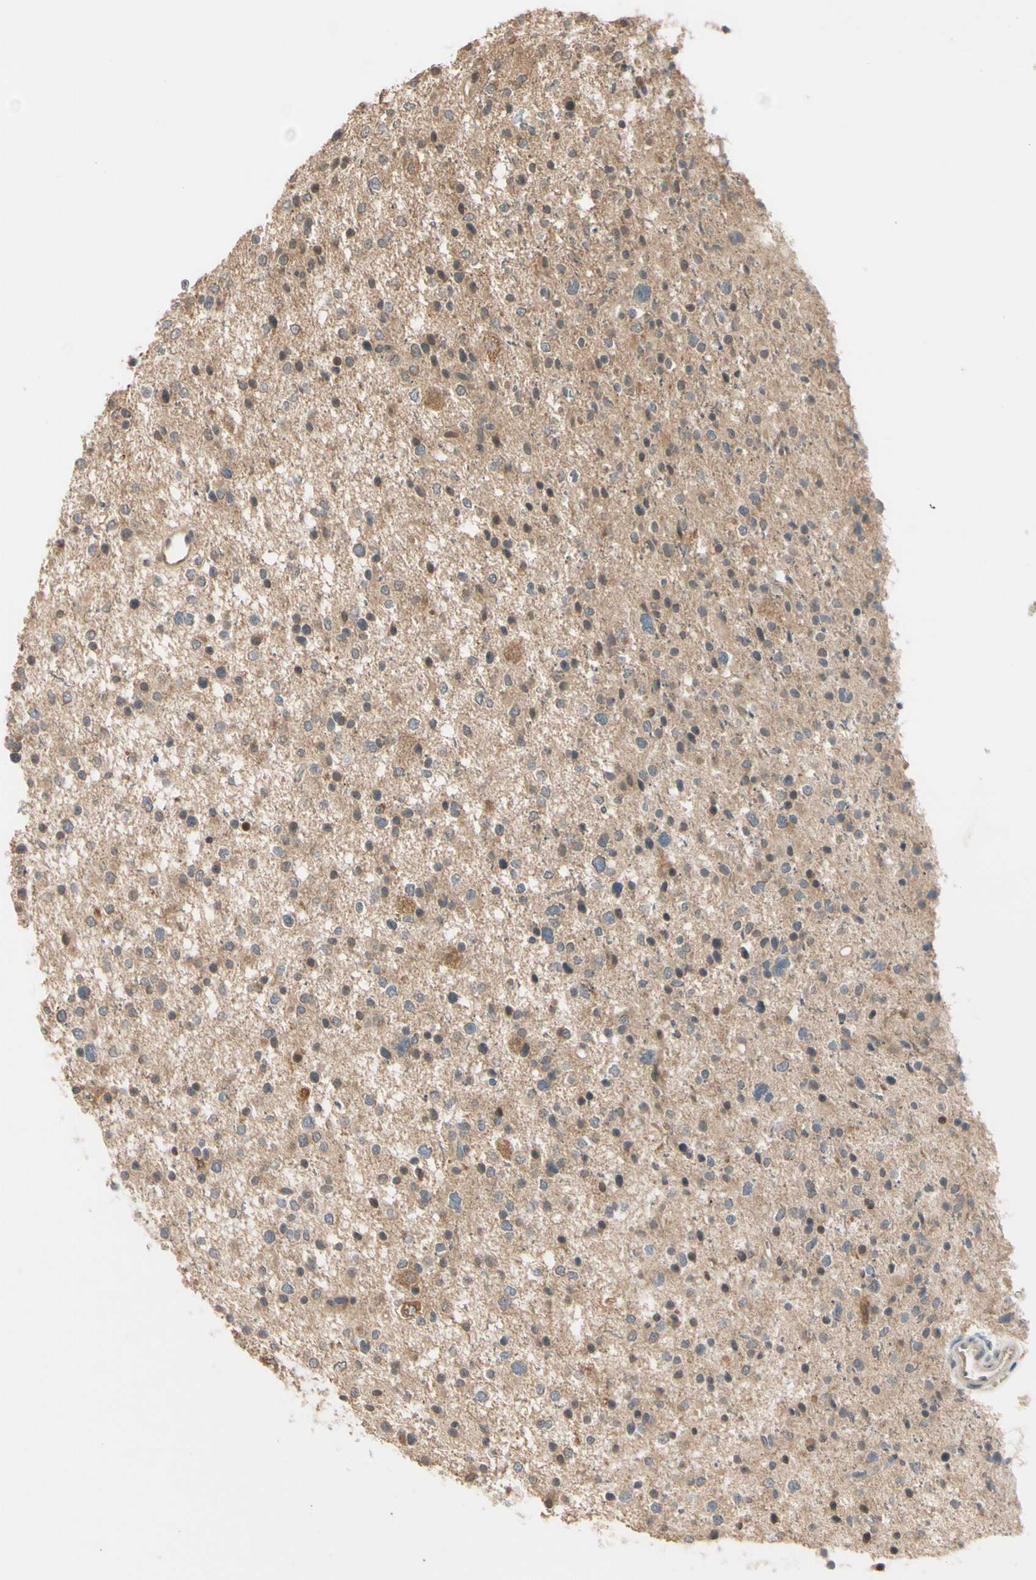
{"staining": {"intensity": "weak", "quantity": "25%-75%", "location": "cytoplasmic/membranous"}, "tissue": "glioma", "cell_type": "Tumor cells", "image_type": "cancer", "snomed": [{"axis": "morphology", "description": "Glioma, malignant, Low grade"}, {"axis": "topography", "description": "Brain"}], "caption": "A micrograph of human glioma stained for a protein demonstrates weak cytoplasmic/membranous brown staining in tumor cells.", "gene": "FGF10", "patient": {"sex": "female", "age": 37}}